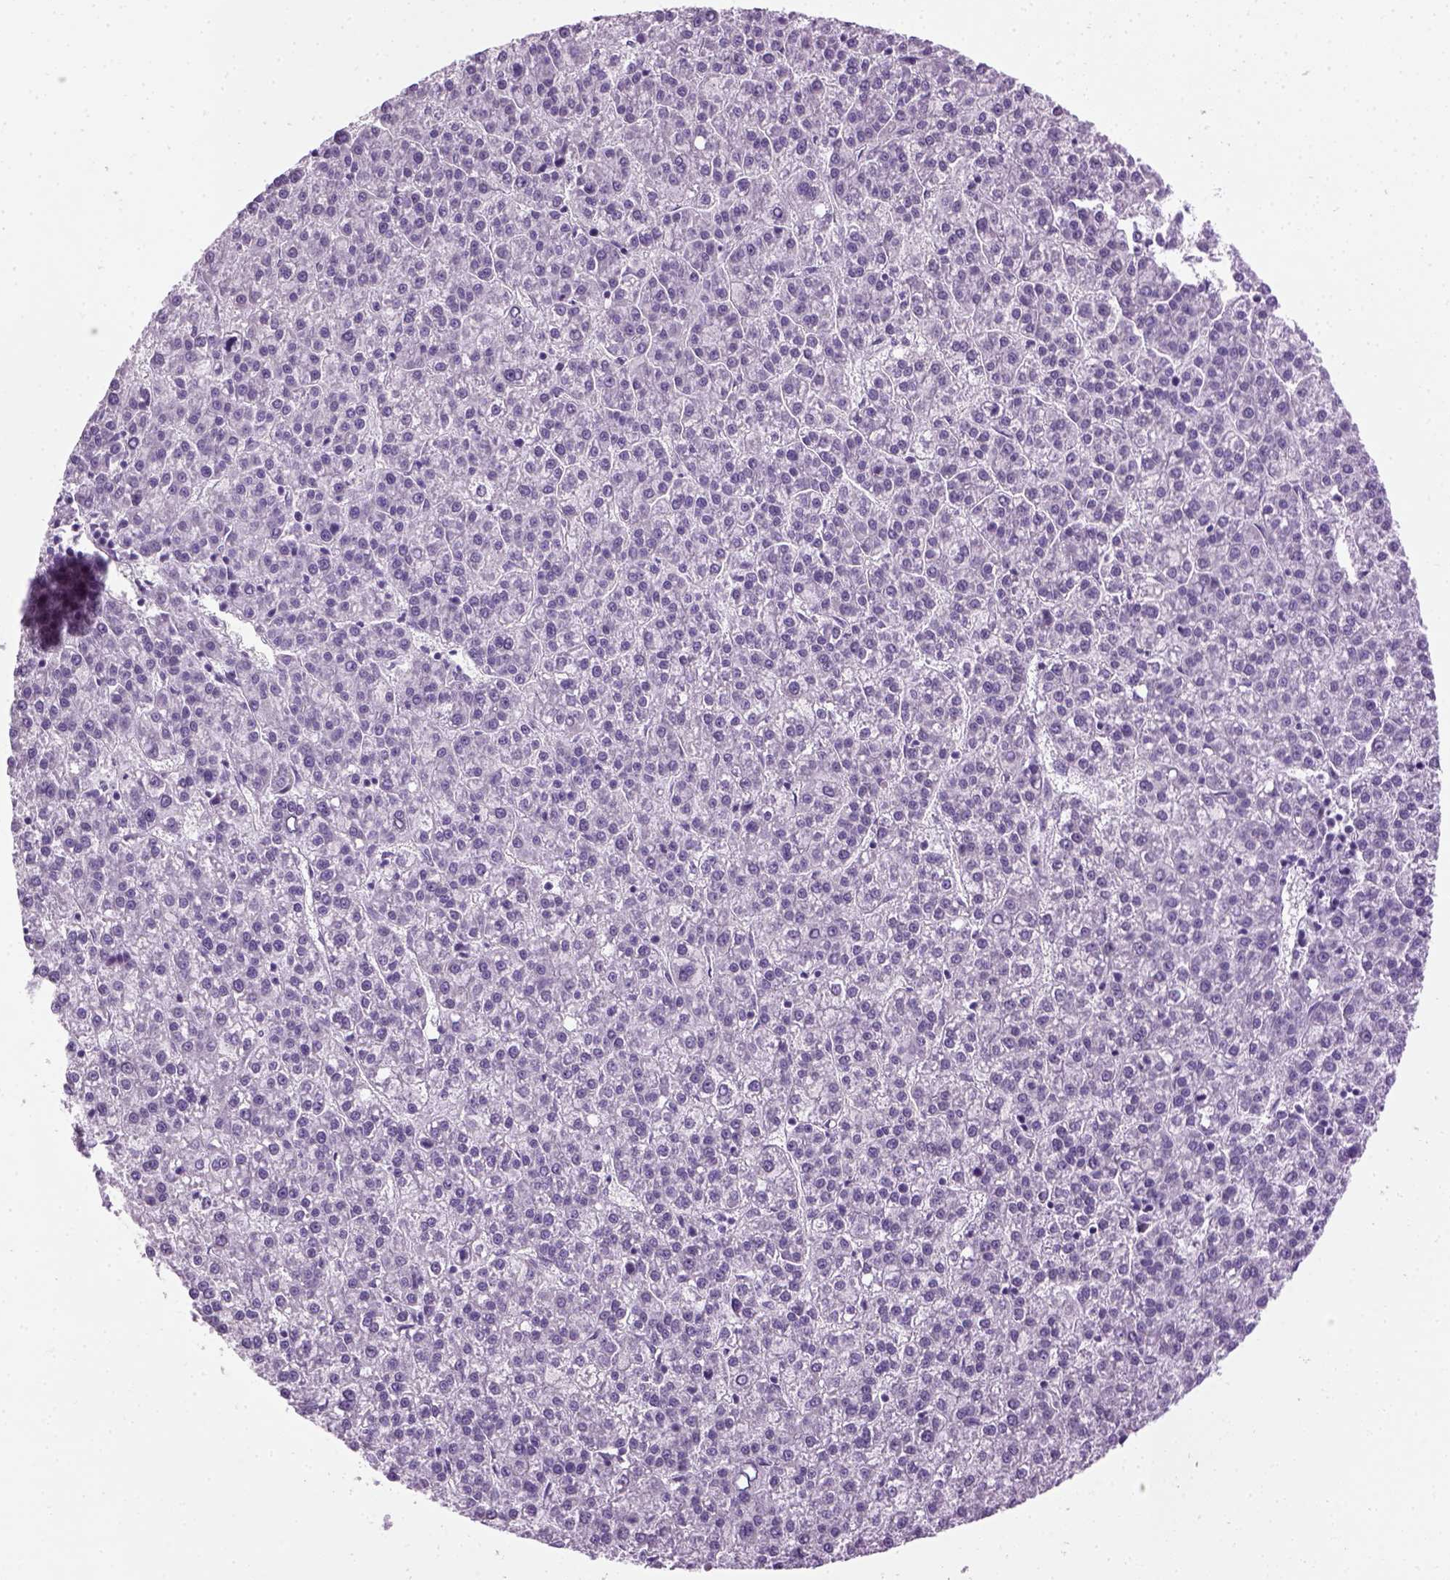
{"staining": {"intensity": "negative", "quantity": "none", "location": "none"}, "tissue": "liver cancer", "cell_type": "Tumor cells", "image_type": "cancer", "snomed": [{"axis": "morphology", "description": "Carcinoma, Hepatocellular, NOS"}, {"axis": "topography", "description": "Liver"}], "caption": "DAB (3,3'-diaminobenzidine) immunohistochemical staining of liver hepatocellular carcinoma displays no significant expression in tumor cells. Nuclei are stained in blue.", "gene": "GABRB2", "patient": {"sex": "female", "age": 58}}